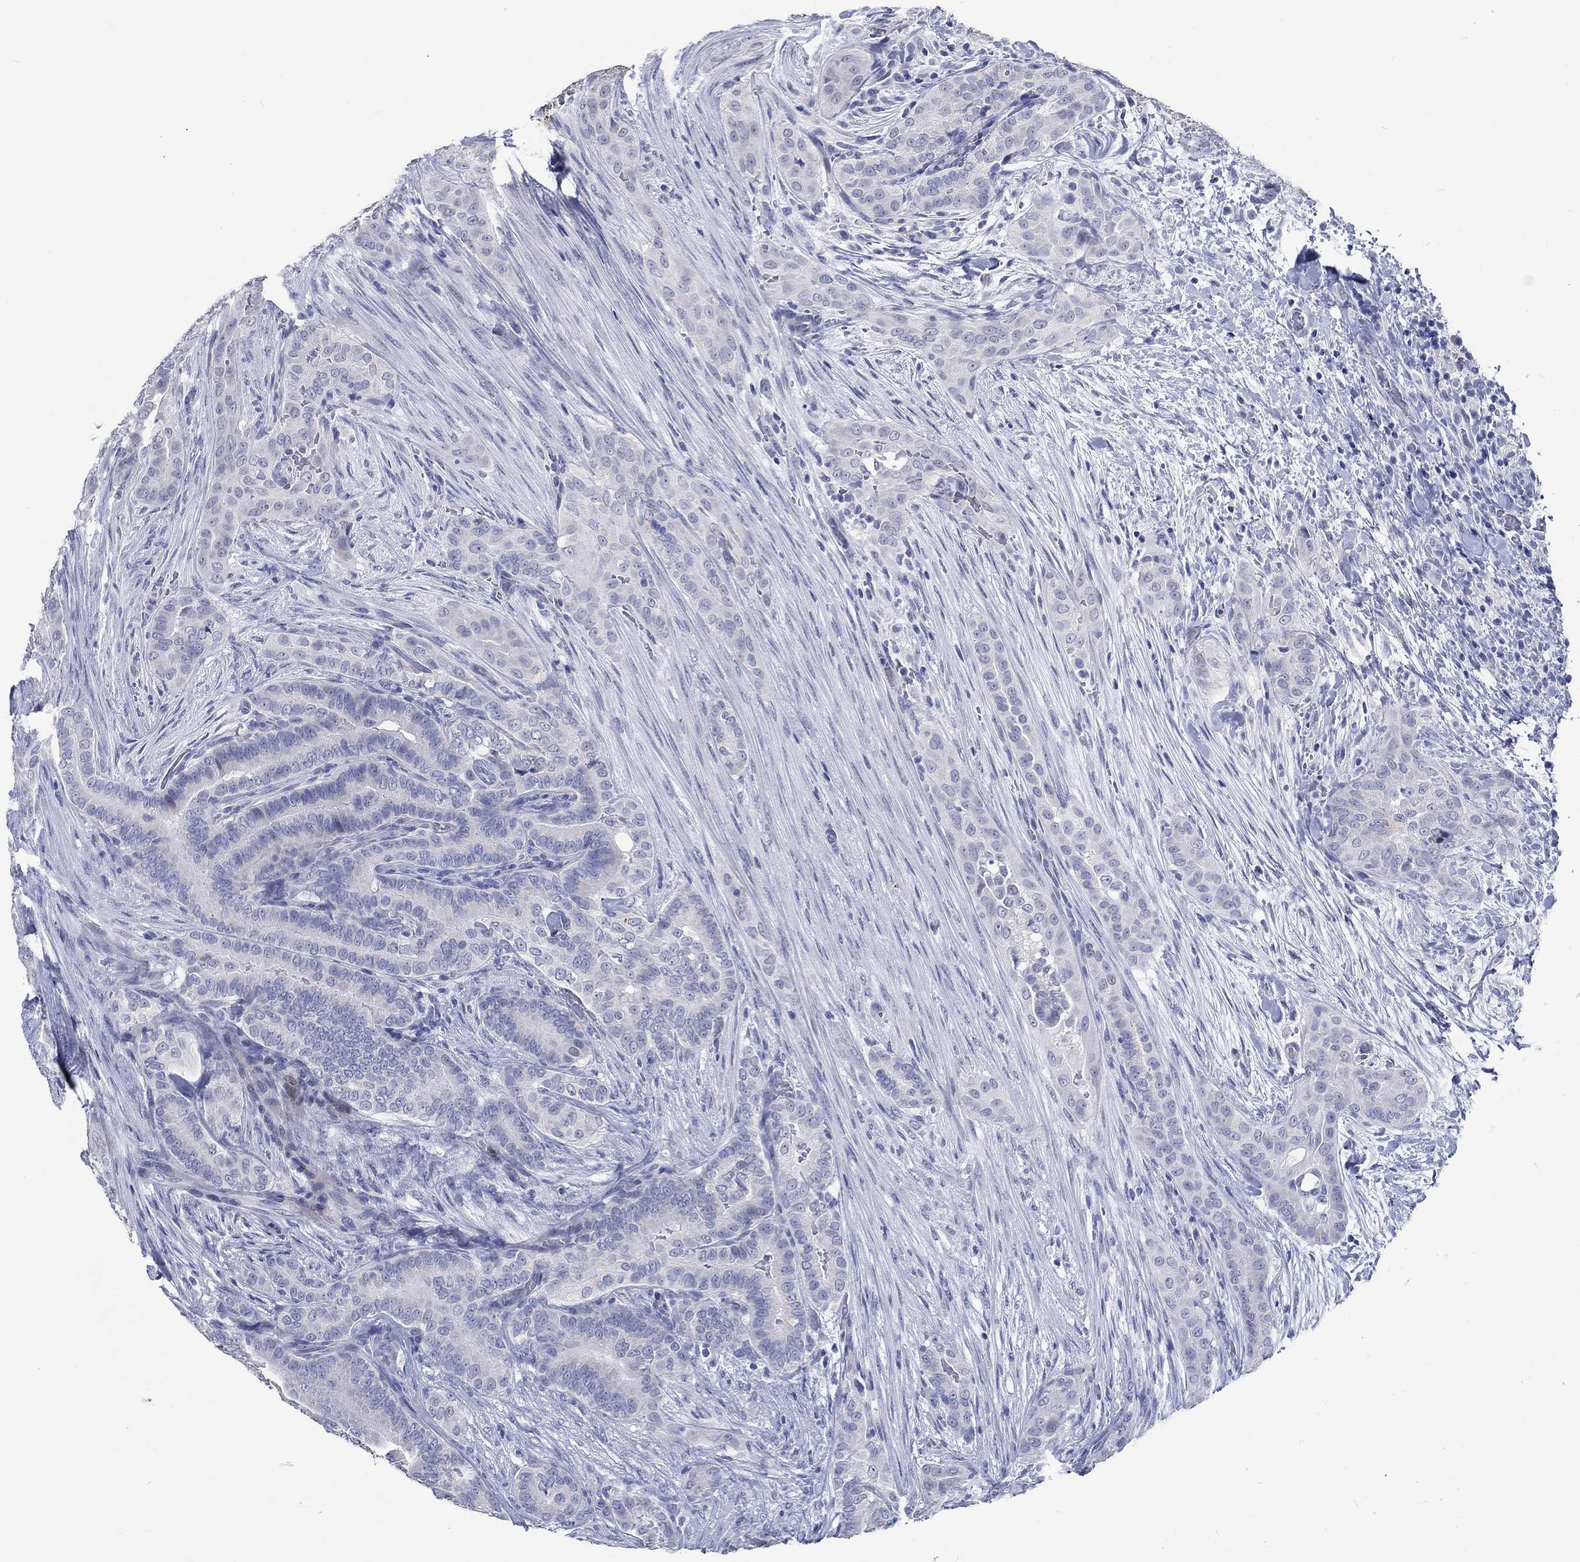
{"staining": {"intensity": "negative", "quantity": "none", "location": "none"}, "tissue": "thyroid cancer", "cell_type": "Tumor cells", "image_type": "cancer", "snomed": [{"axis": "morphology", "description": "Papillary adenocarcinoma, NOS"}, {"axis": "topography", "description": "Thyroid gland"}], "caption": "DAB immunohistochemical staining of human thyroid cancer exhibits no significant positivity in tumor cells.", "gene": "C4orf47", "patient": {"sex": "male", "age": 61}}